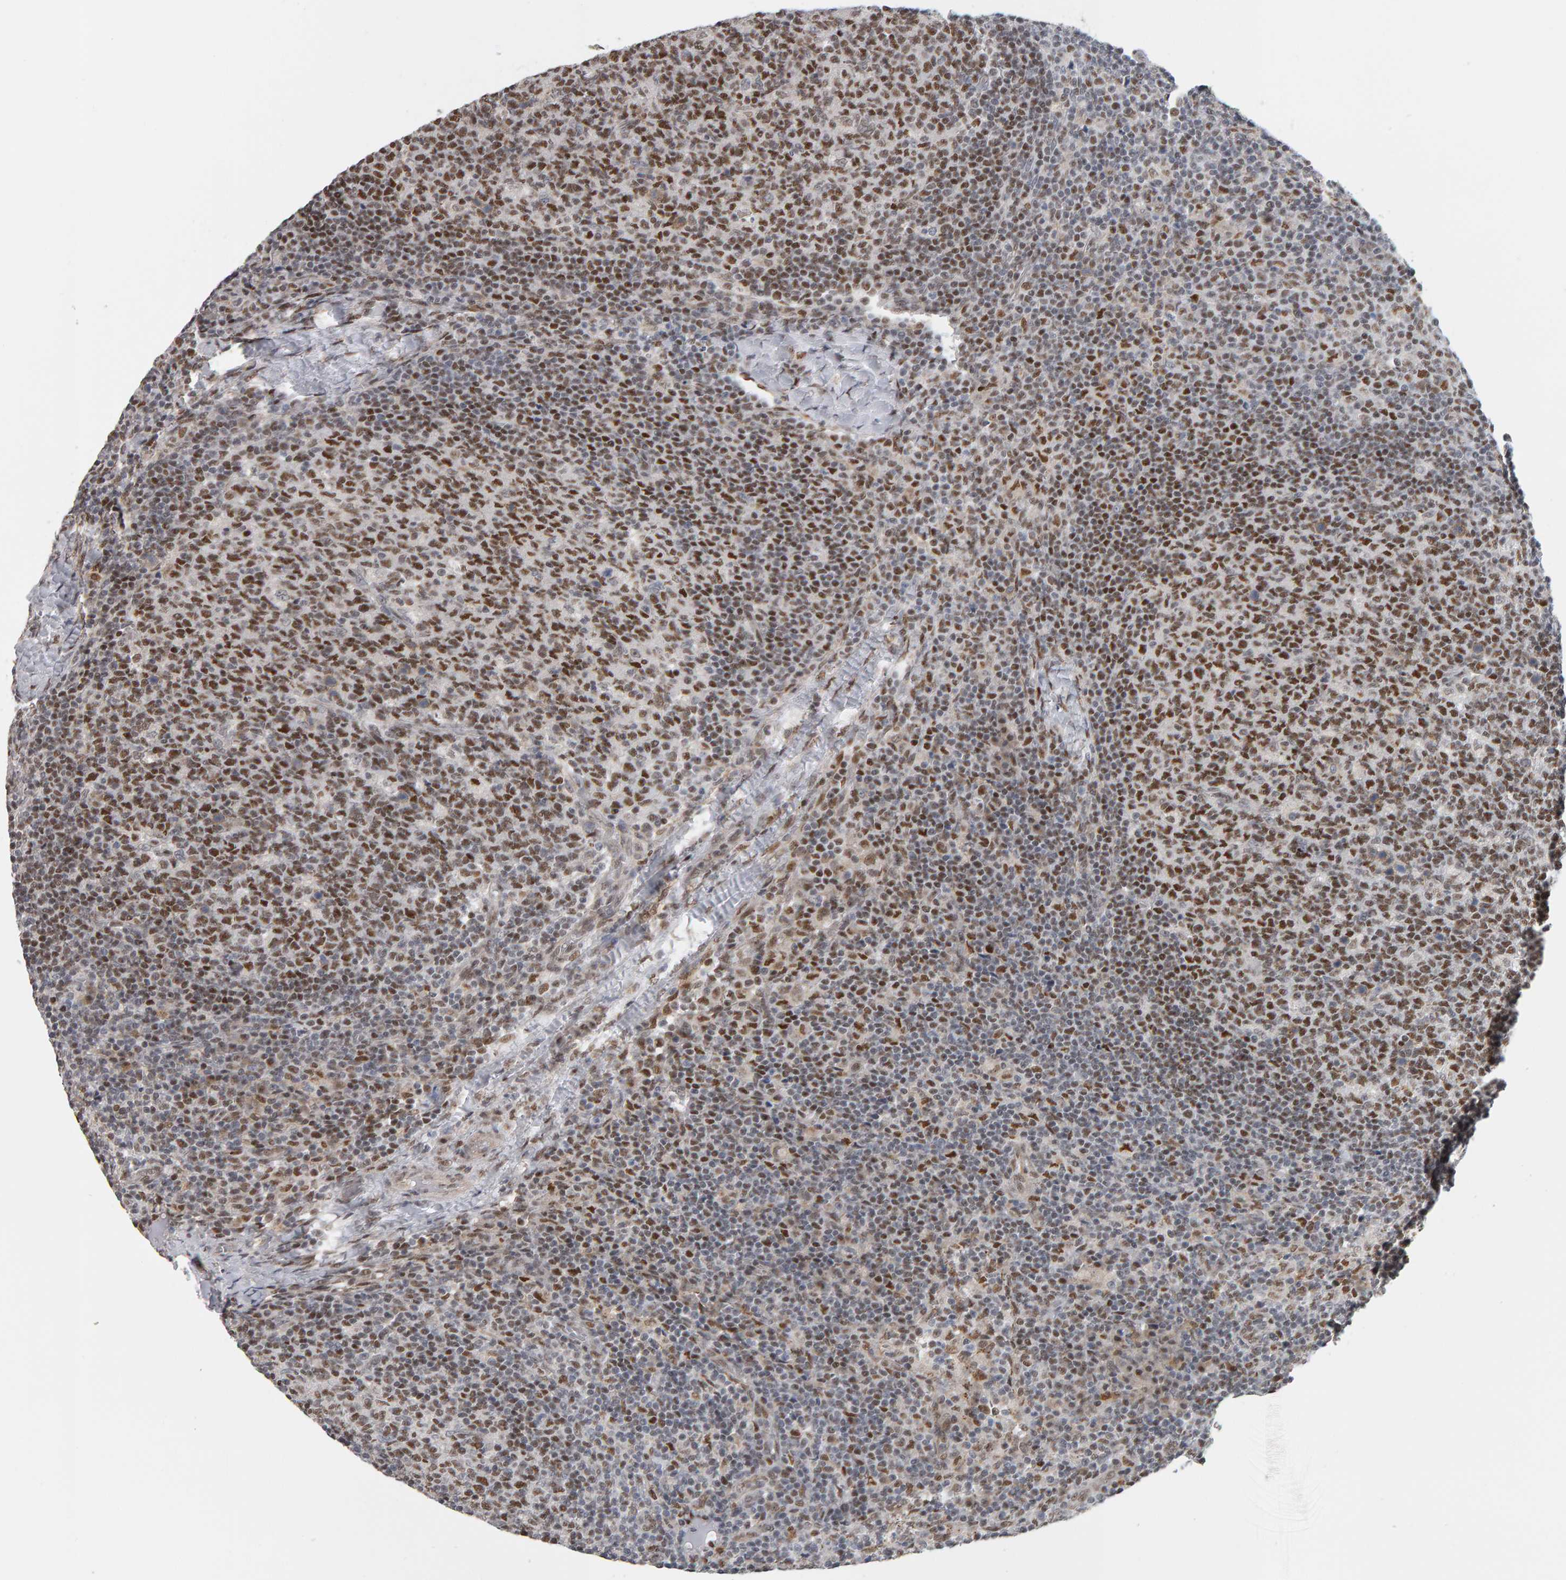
{"staining": {"intensity": "moderate", "quantity": ">75%", "location": "nuclear"}, "tissue": "lymph node", "cell_type": "Germinal center cells", "image_type": "normal", "snomed": [{"axis": "morphology", "description": "Normal tissue, NOS"}, {"axis": "morphology", "description": "Inflammation, NOS"}, {"axis": "topography", "description": "Lymph node"}], "caption": "Brown immunohistochemical staining in benign human lymph node demonstrates moderate nuclear staining in about >75% of germinal center cells.", "gene": "ATF7IP", "patient": {"sex": "male", "age": 55}}